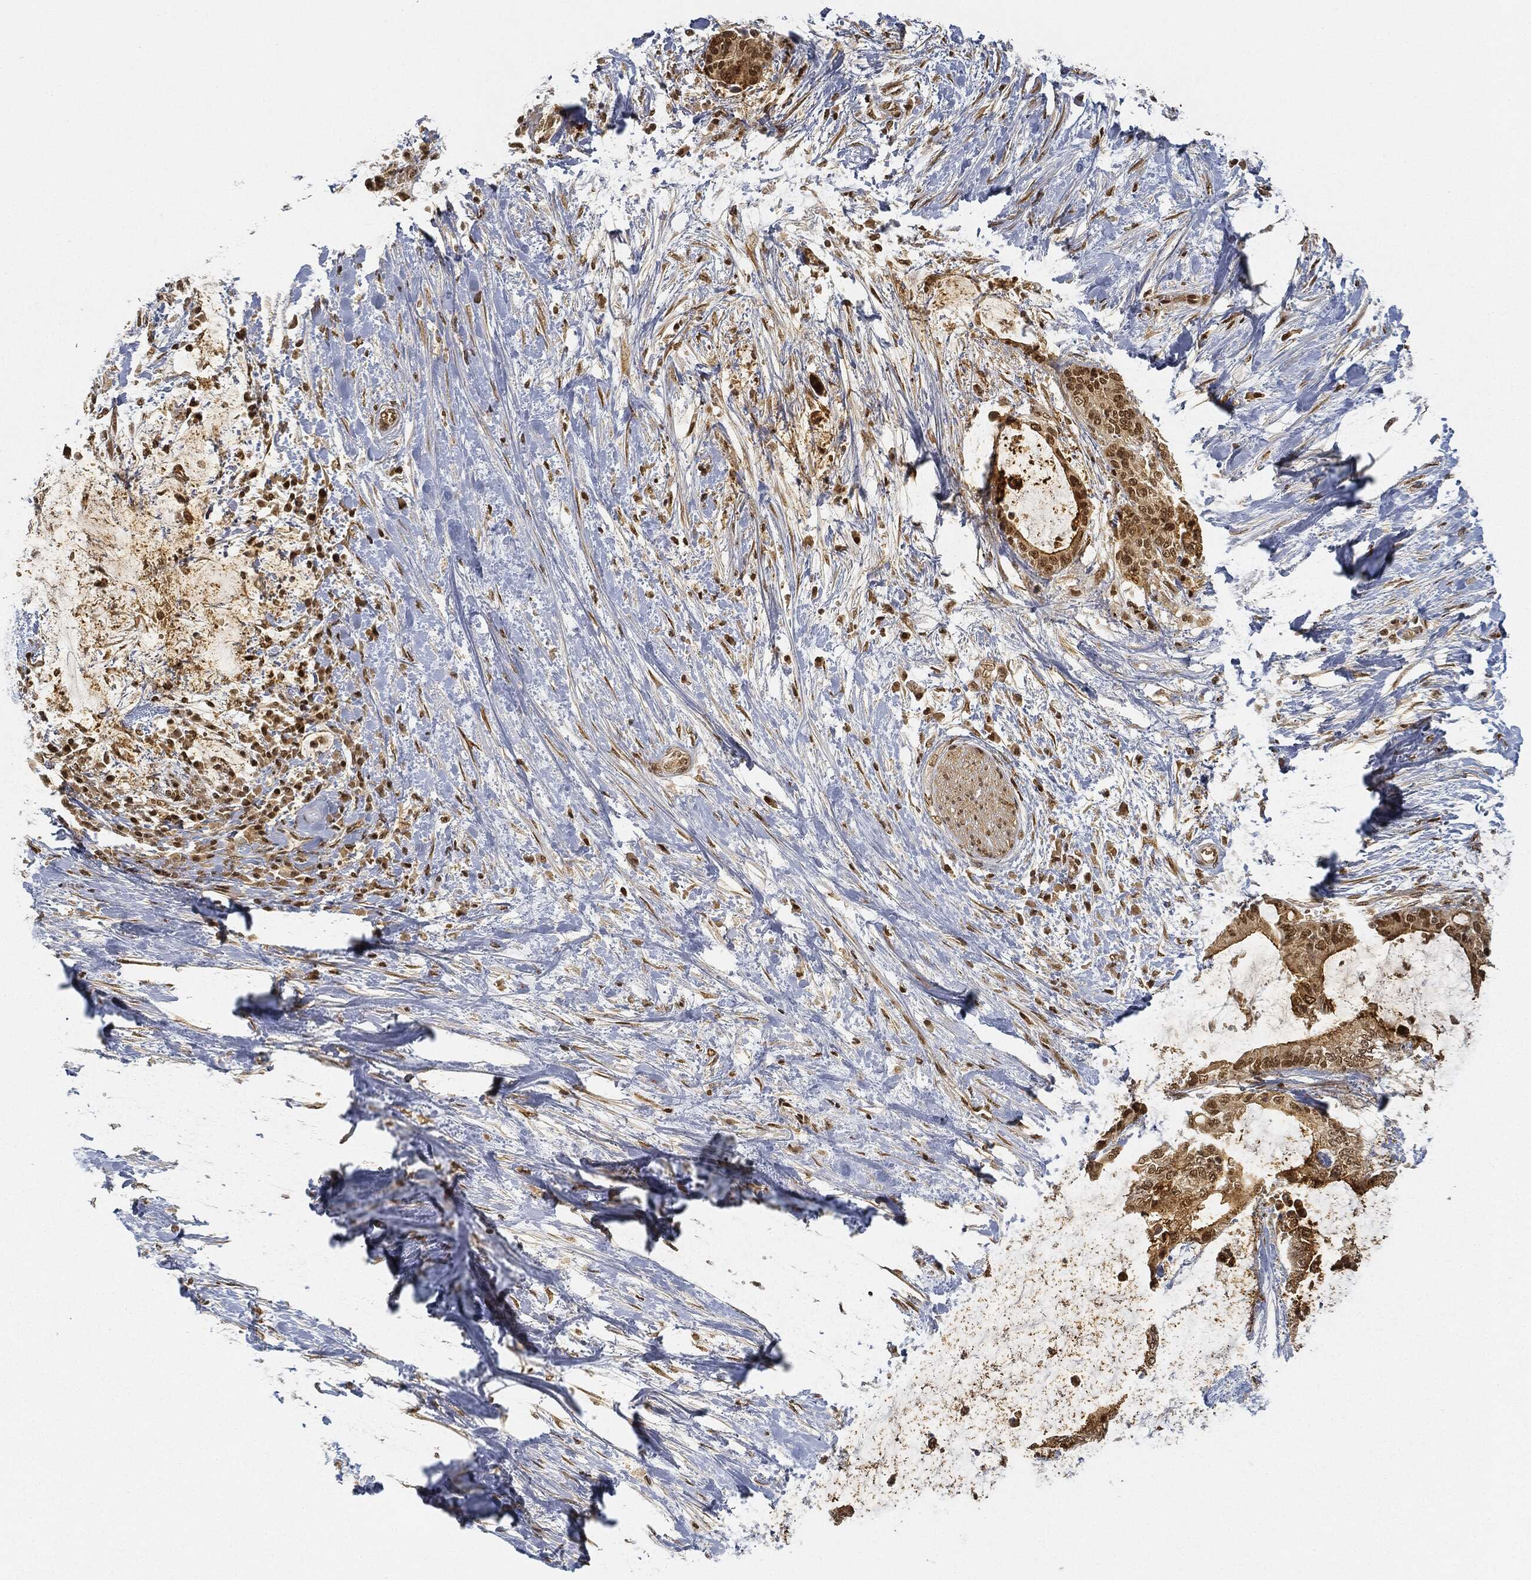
{"staining": {"intensity": "moderate", "quantity": "25%-75%", "location": "cytoplasmic/membranous,nuclear"}, "tissue": "liver cancer", "cell_type": "Tumor cells", "image_type": "cancer", "snomed": [{"axis": "morphology", "description": "Cholangiocarcinoma"}, {"axis": "topography", "description": "Liver"}], "caption": "Immunohistochemistry (DAB (3,3'-diaminobenzidine)) staining of human cholangiocarcinoma (liver) demonstrates moderate cytoplasmic/membranous and nuclear protein positivity in approximately 25%-75% of tumor cells.", "gene": "CIB1", "patient": {"sex": "female", "age": 73}}